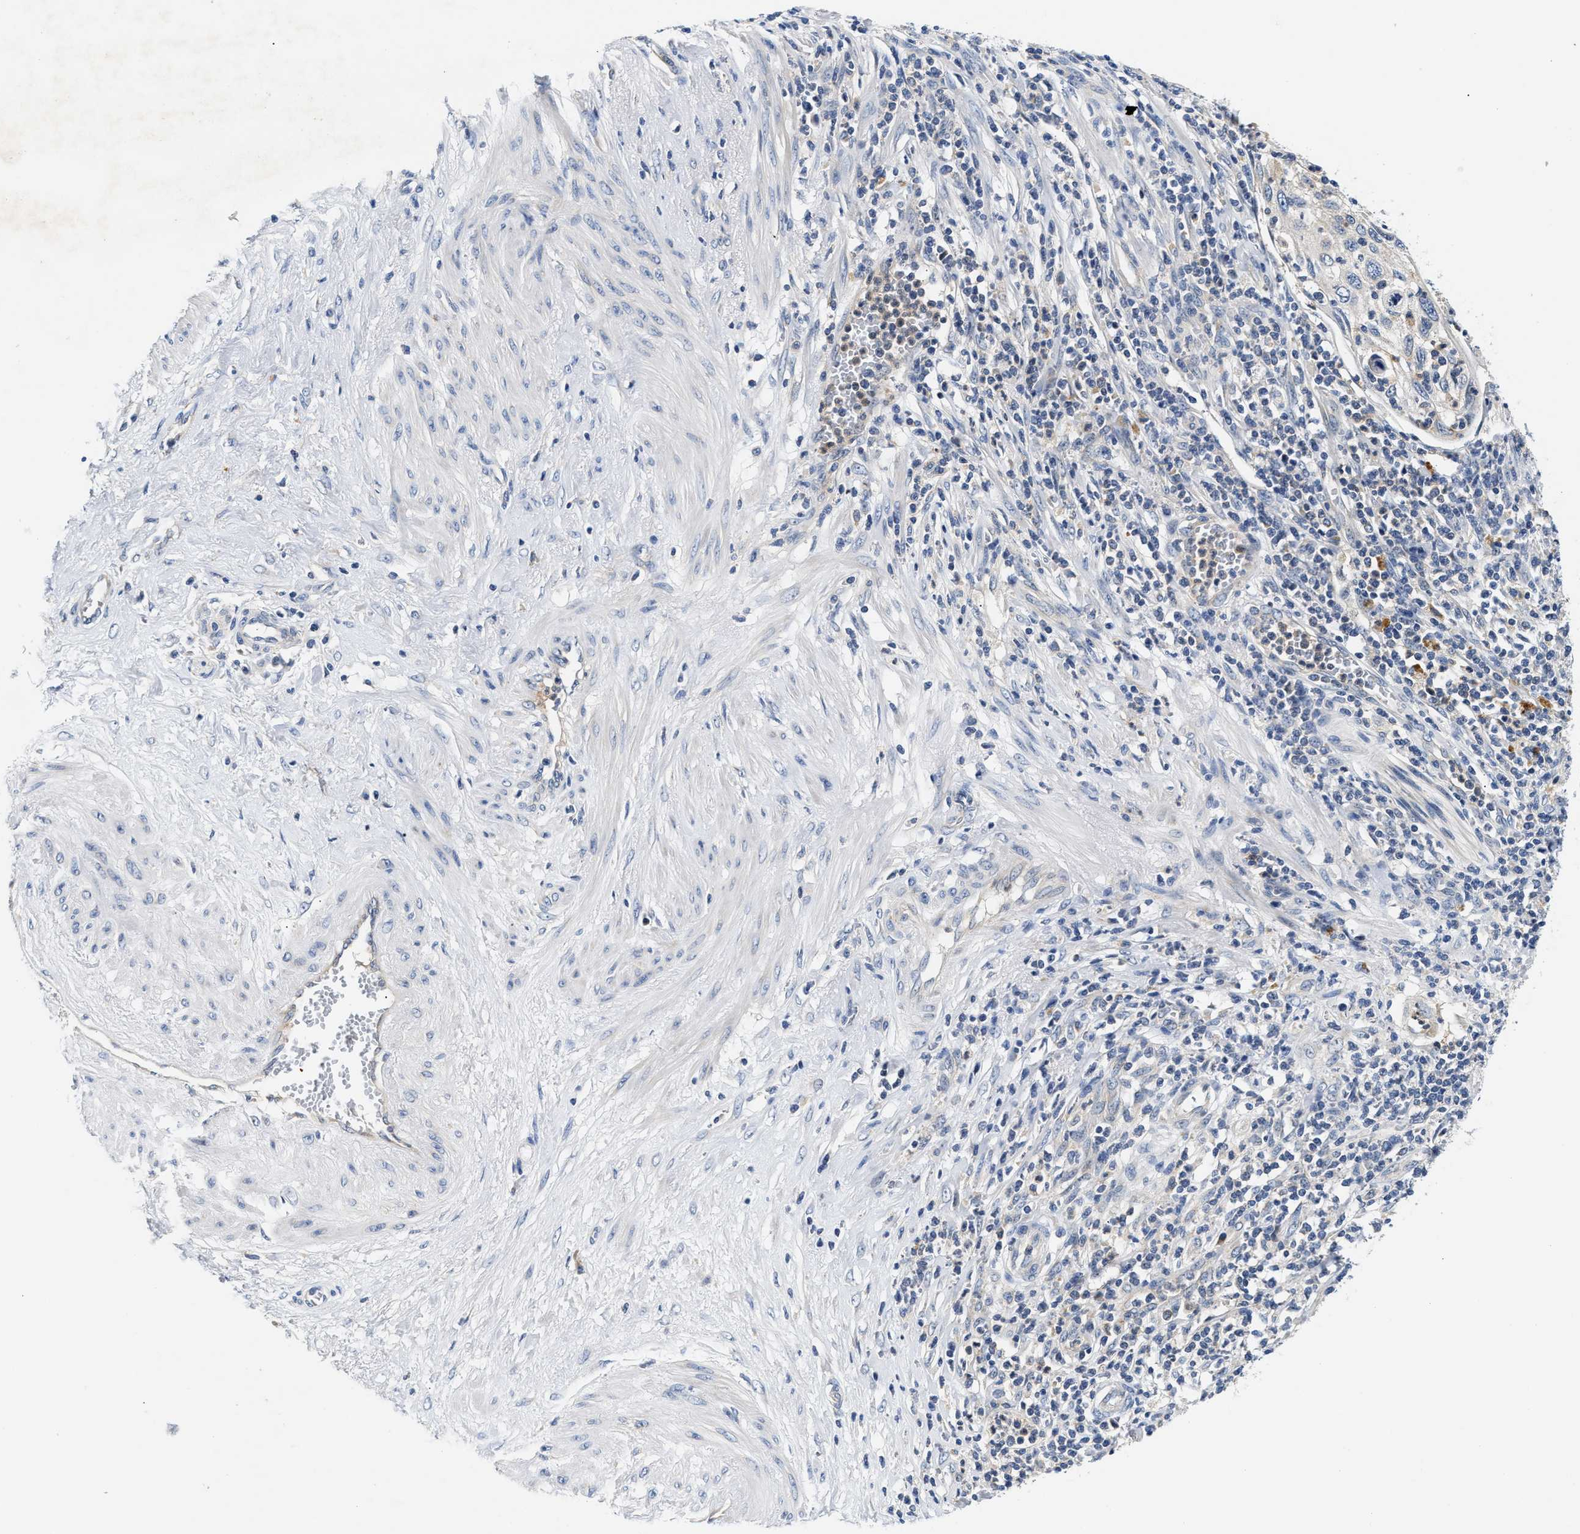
{"staining": {"intensity": "negative", "quantity": "none", "location": "none"}, "tissue": "cervical cancer", "cell_type": "Tumor cells", "image_type": "cancer", "snomed": [{"axis": "morphology", "description": "Squamous cell carcinoma, NOS"}, {"axis": "topography", "description": "Cervix"}], "caption": "Image shows no protein staining in tumor cells of cervical cancer (squamous cell carcinoma) tissue.", "gene": "FAM185A", "patient": {"sex": "female", "age": 70}}